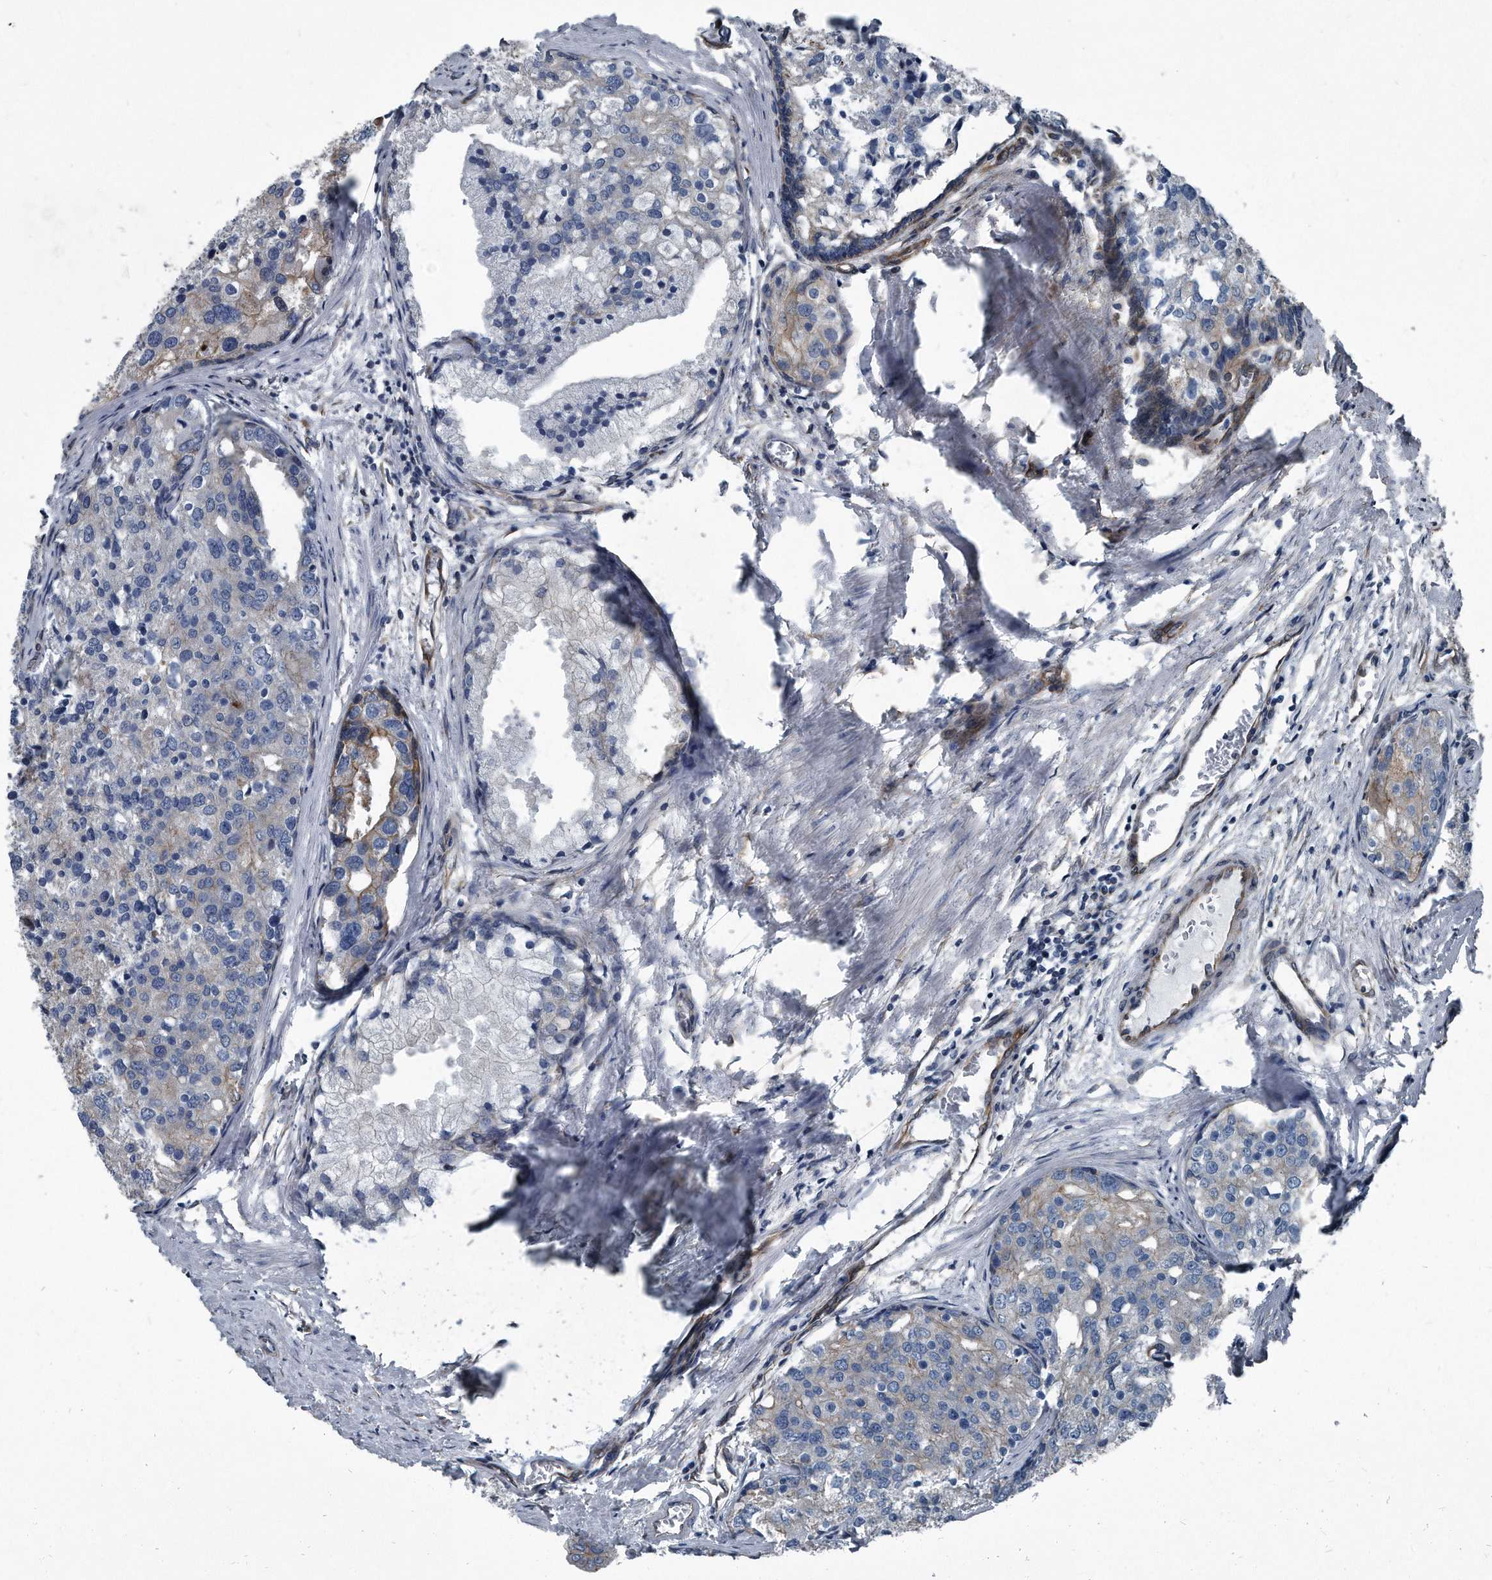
{"staining": {"intensity": "moderate", "quantity": "<25%", "location": "cytoplasmic/membranous"}, "tissue": "prostate cancer", "cell_type": "Tumor cells", "image_type": "cancer", "snomed": [{"axis": "morphology", "description": "Adenocarcinoma, High grade"}, {"axis": "topography", "description": "Prostate"}], "caption": "Protein analysis of prostate cancer tissue exhibits moderate cytoplasmic/membranous expression in about <25% of tumor cells.", "gene": "PLEC", "patient": {"sex": "male", "age": 50}}